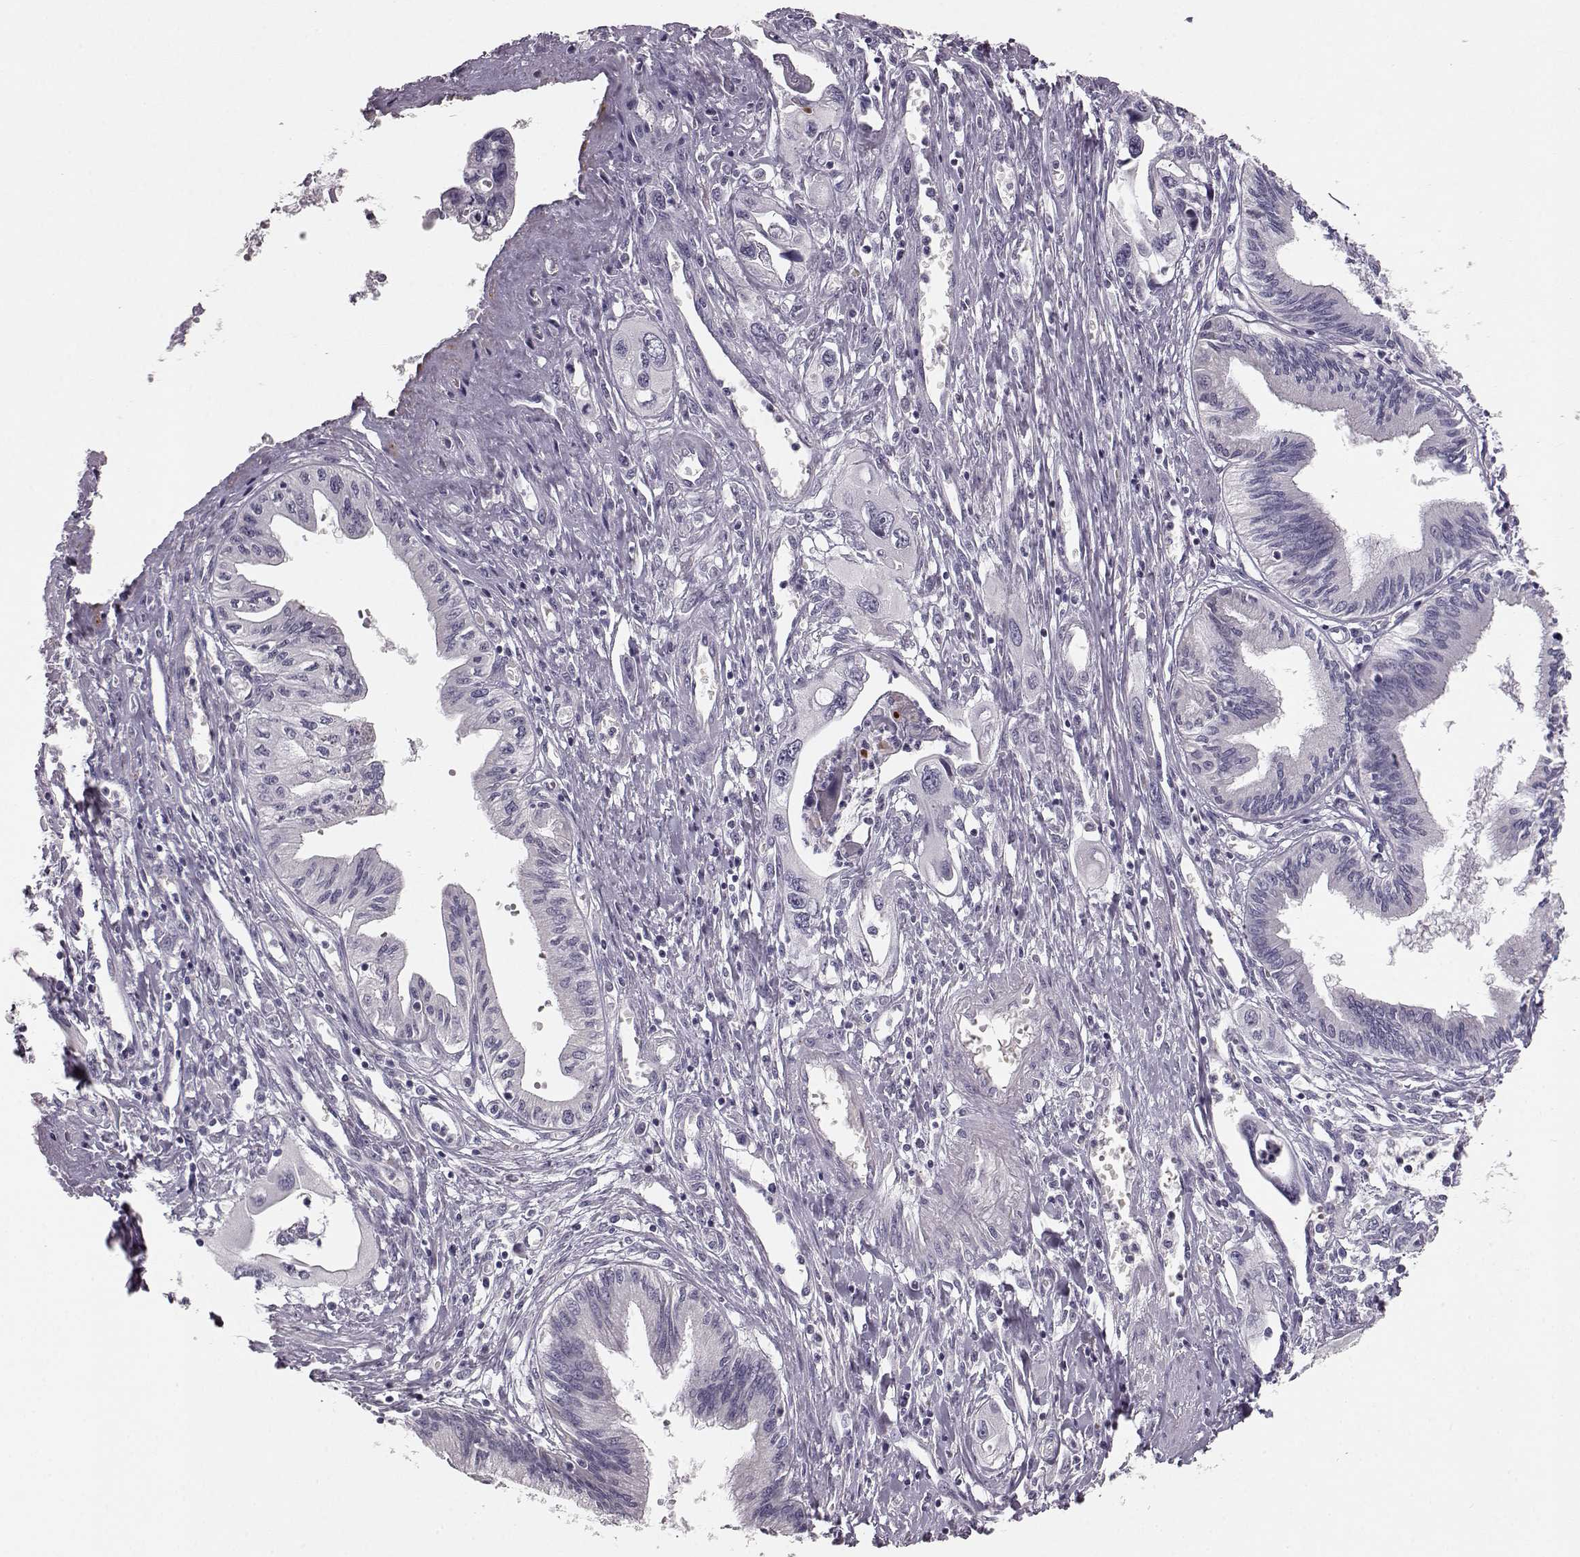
{"staining": {"intensity": "negative", "quantity": "none", "location": "none"}, "tissue": "pancreatic cancer", "cell_type": "Tumor cells", "image_type": "cancer", "snomed": [{"axis": "morphology", "description": "Adenocarcinoma, NOS"}, {"axis": "topography", "description": "Pancreas"}], "caption": "This histopathology image is of pancreatic adenocarcinoma stained with IHC to label a protein in brown with the nuclei are counter-stained blue. There is no staining in tumor cells.", "gene": "BFSP2", "patient": {"sex": "male", "age": 60}}